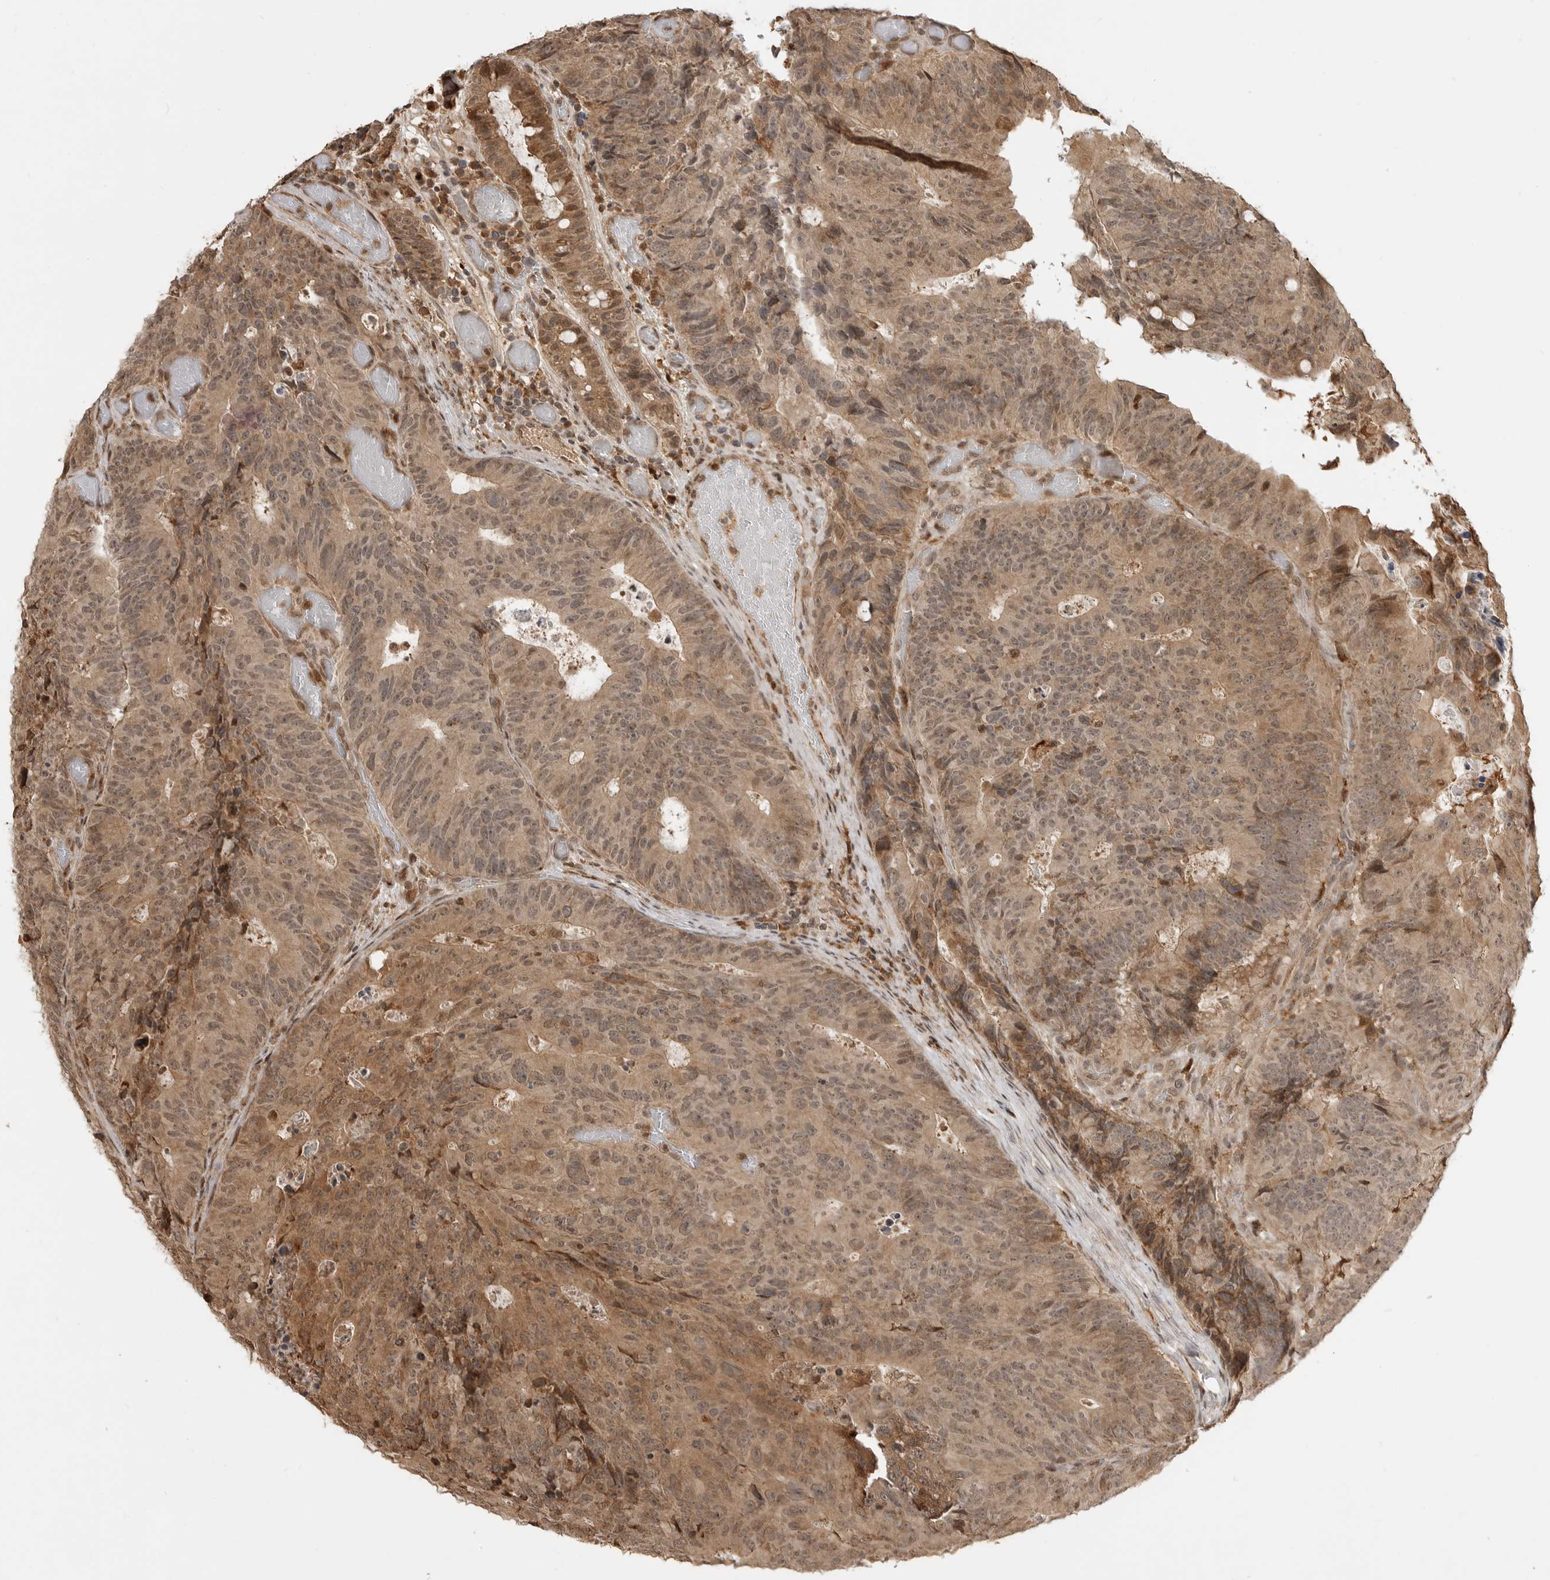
{"staining": {"intensity": "moderate", "quantity": ">75%", "location": "cytoplasmic/membranous,nuclear"}, "tissue": "colorectal cancer", "cell_type": "Tumor cells", "image_type": "cancer", "snomed": [{"axis": "morphology", "description": "Adenocarcinoma, NOS"}, {"axis": "topography", "description": "Colon"}], "caption": "This photomicrograph displays immunohistochemistry staining of colorectal cancer, with medium moderate cytoplasmic/membranous and nuclear staining in approximately >75% of tumor cells.", "gene": "BMP2K", "patient": {"sex": "male", "age": 87}}